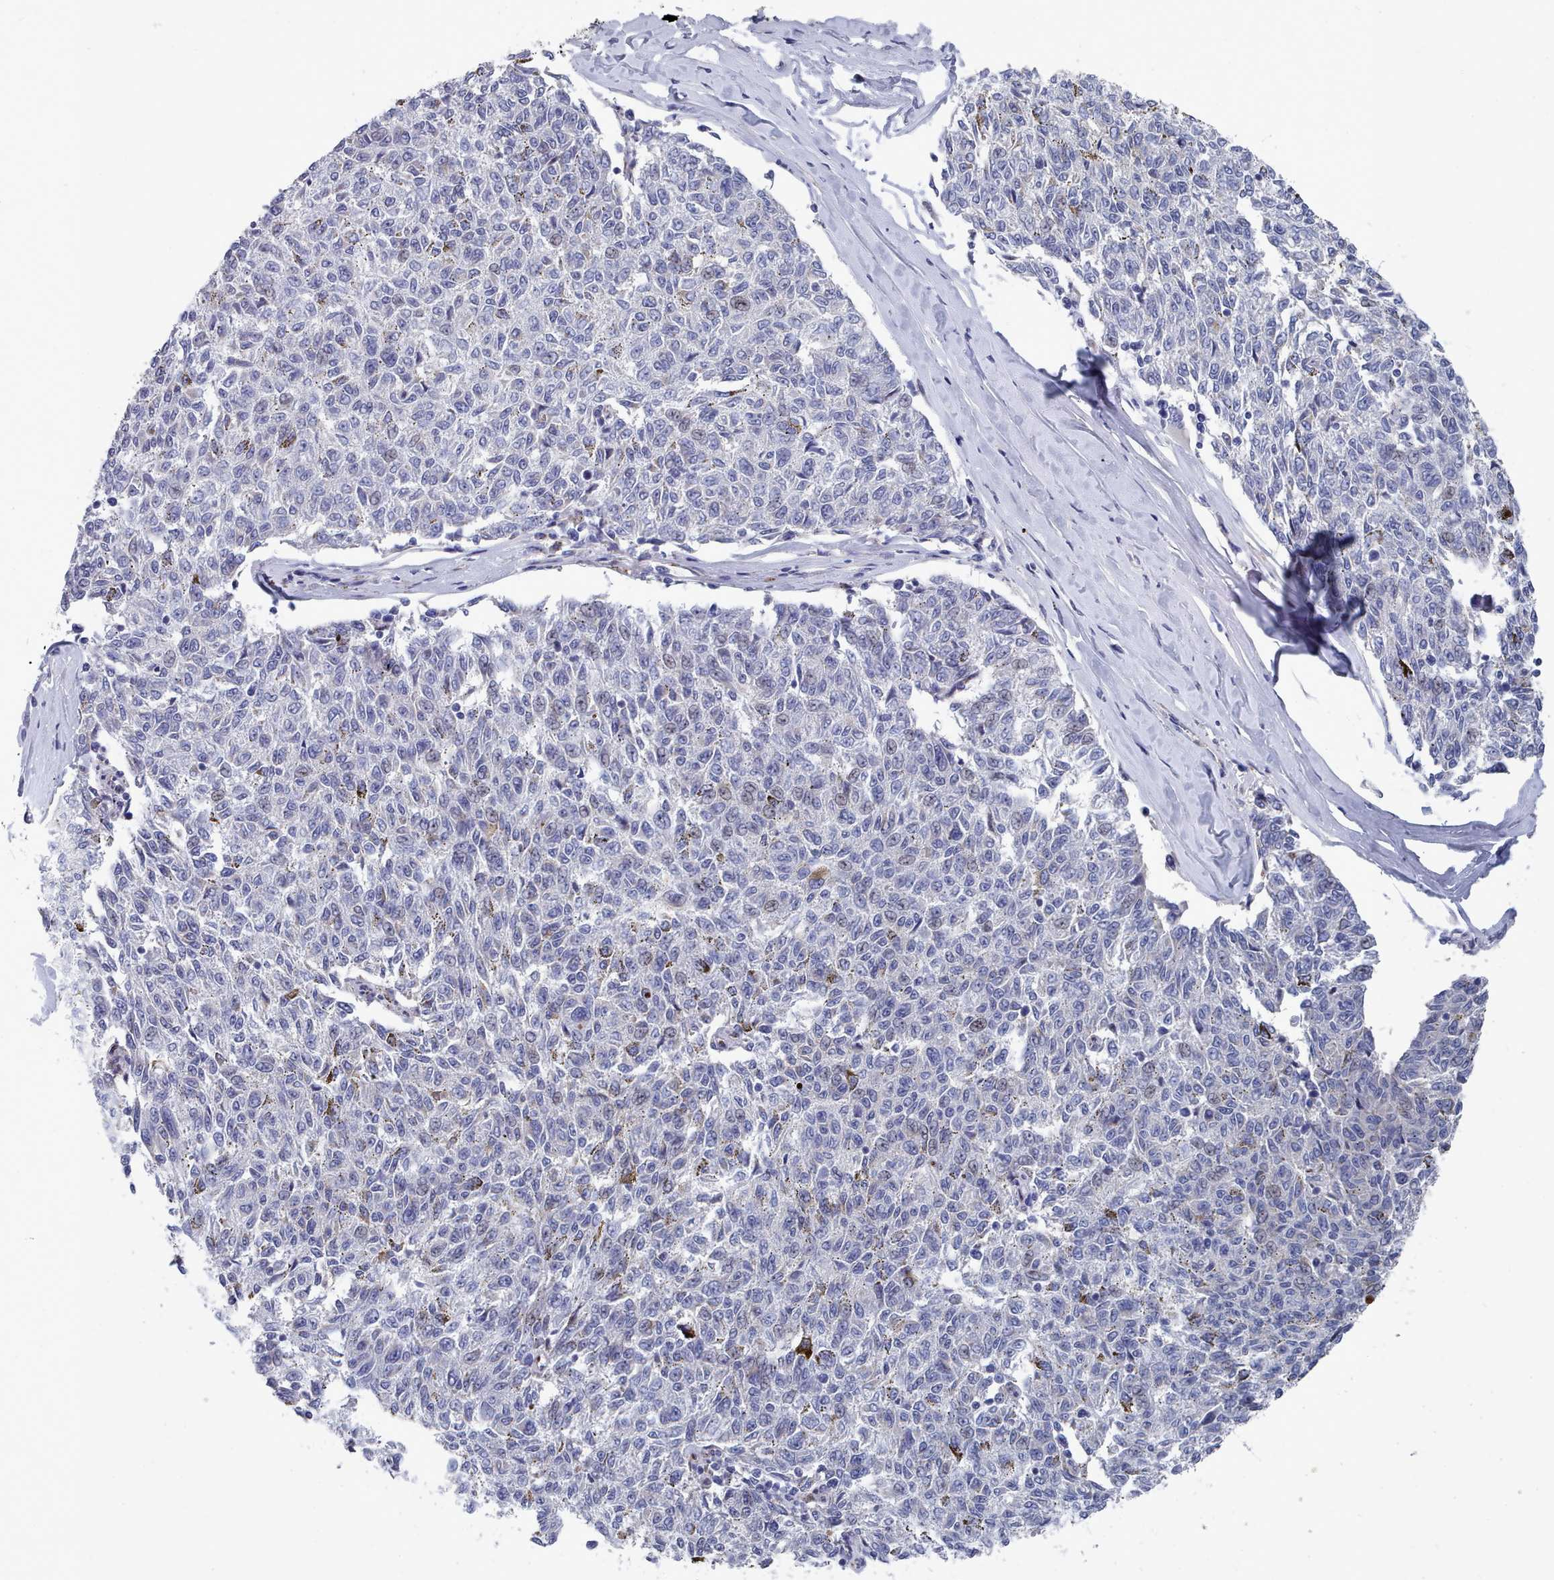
{"staining": {"intensity": "negative", "quantity": "none", "location": "none"}, "tissue": "melanoma", "cell_type": "Tumor cells", "image_type": "cancer", "snomed": [{"axis": "morphology", "description": "Malignant melanoma, NOS"}, {"axis": "topography", "description": "Skin"}], "caption": "High power microscopy image of an immunohistochemistry micrograph of malignant melanoma, revealing no significant staining in tumor cells.", "gene": "PDE4C", "patient": {"sex": "female", "age": 72}}